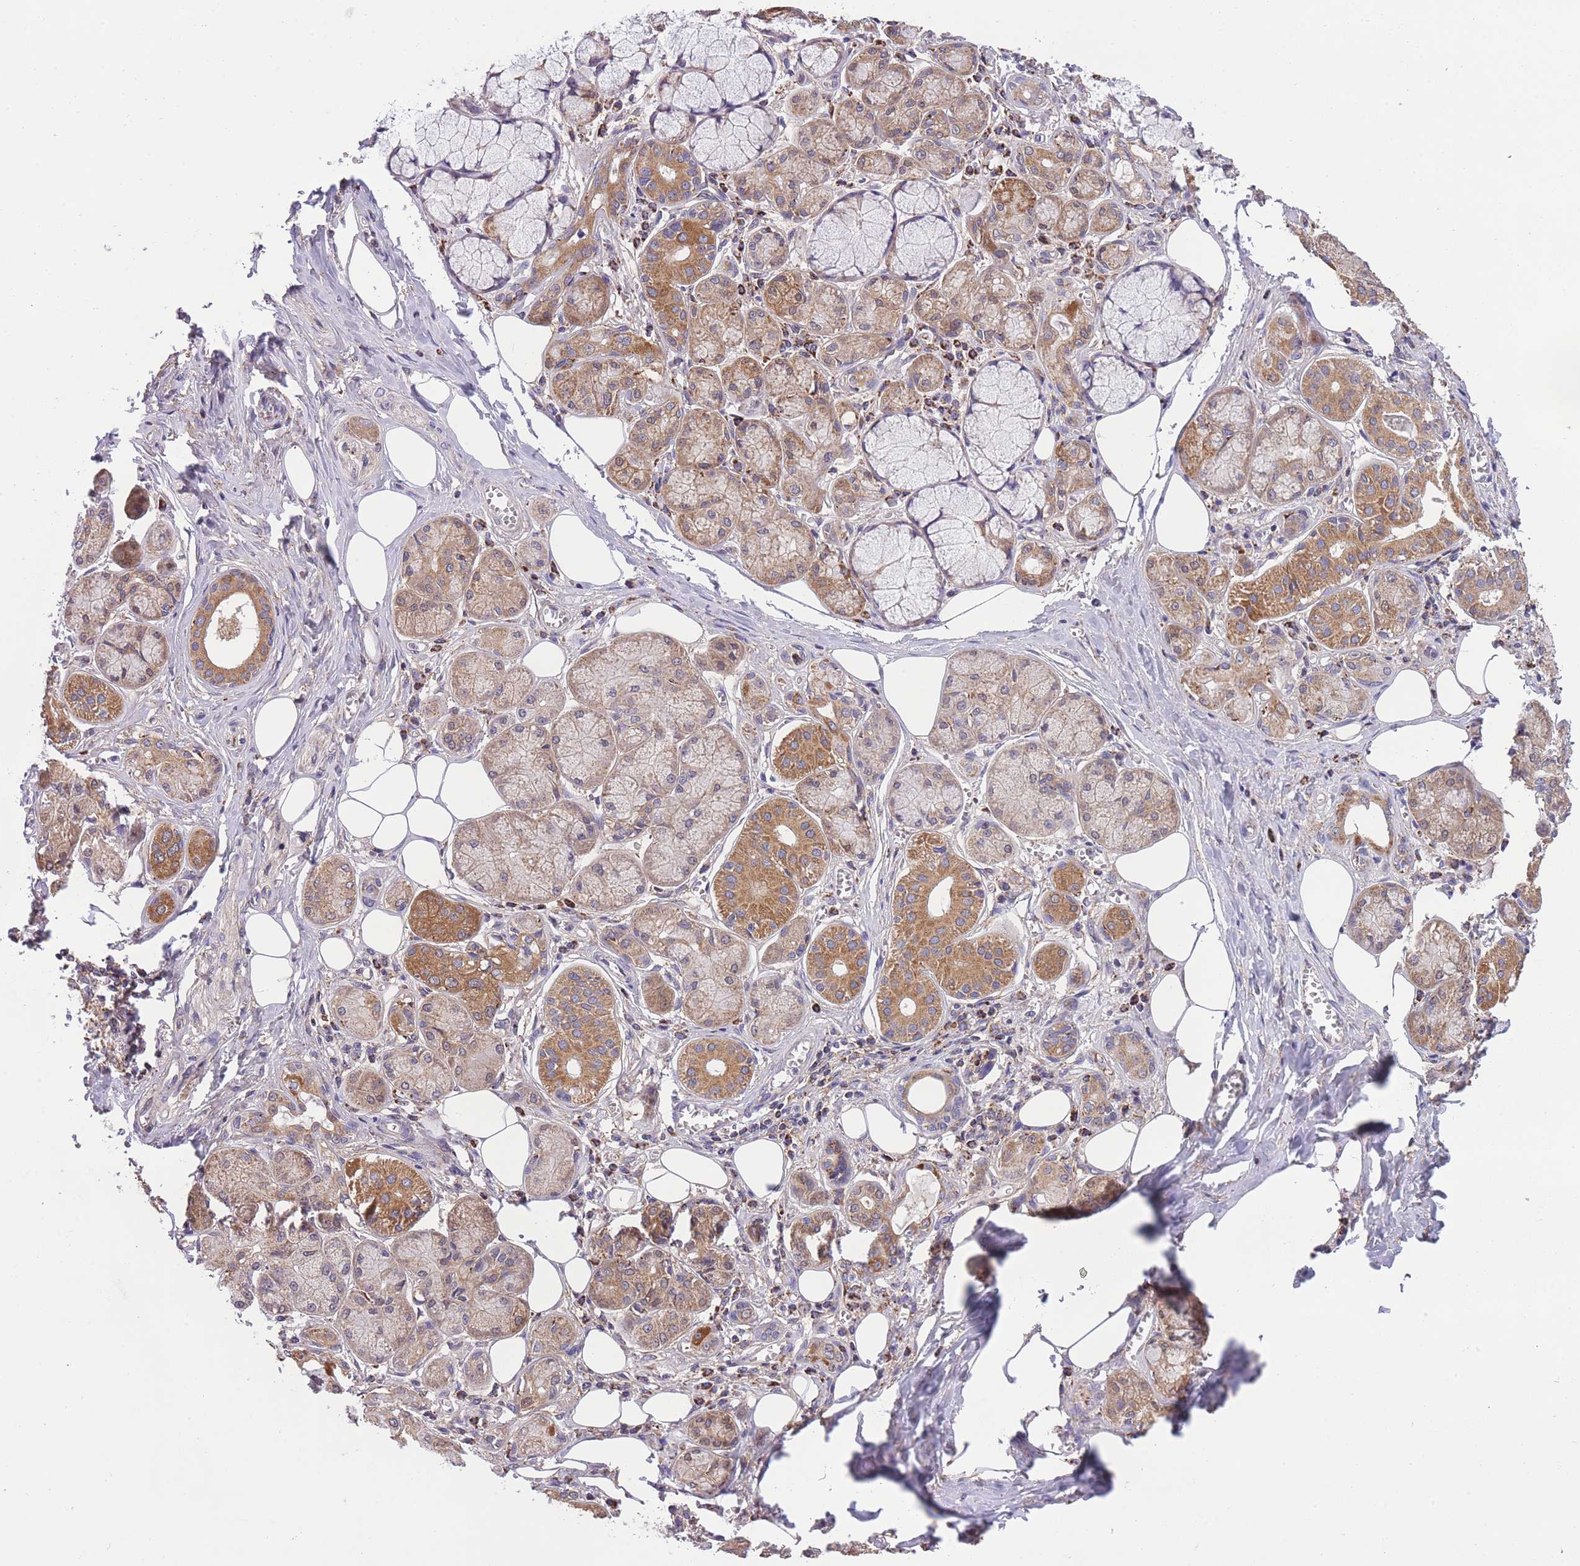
{"staining": {"intensity": "moderate", "quantity": "25%-75%", "location": "cytoplasmic/membranous"}, "tissue": "salivary gland", "cell_type": "Glandular cells", "image_type": "normal", "snomed": [{"axis": "morphology", "description": "Normal tissue, NOS"}, {"axis": "topography", "description": "Salivary gland"}], "caption": "Protein expression analysis of benign salivary gland demonstrates moderate cytoplasmic/membranous staining in approximately 25%-75% of glandular cells.", "gene": "ST3GAL3", "patient": {"sex": "male", "age": 74}}